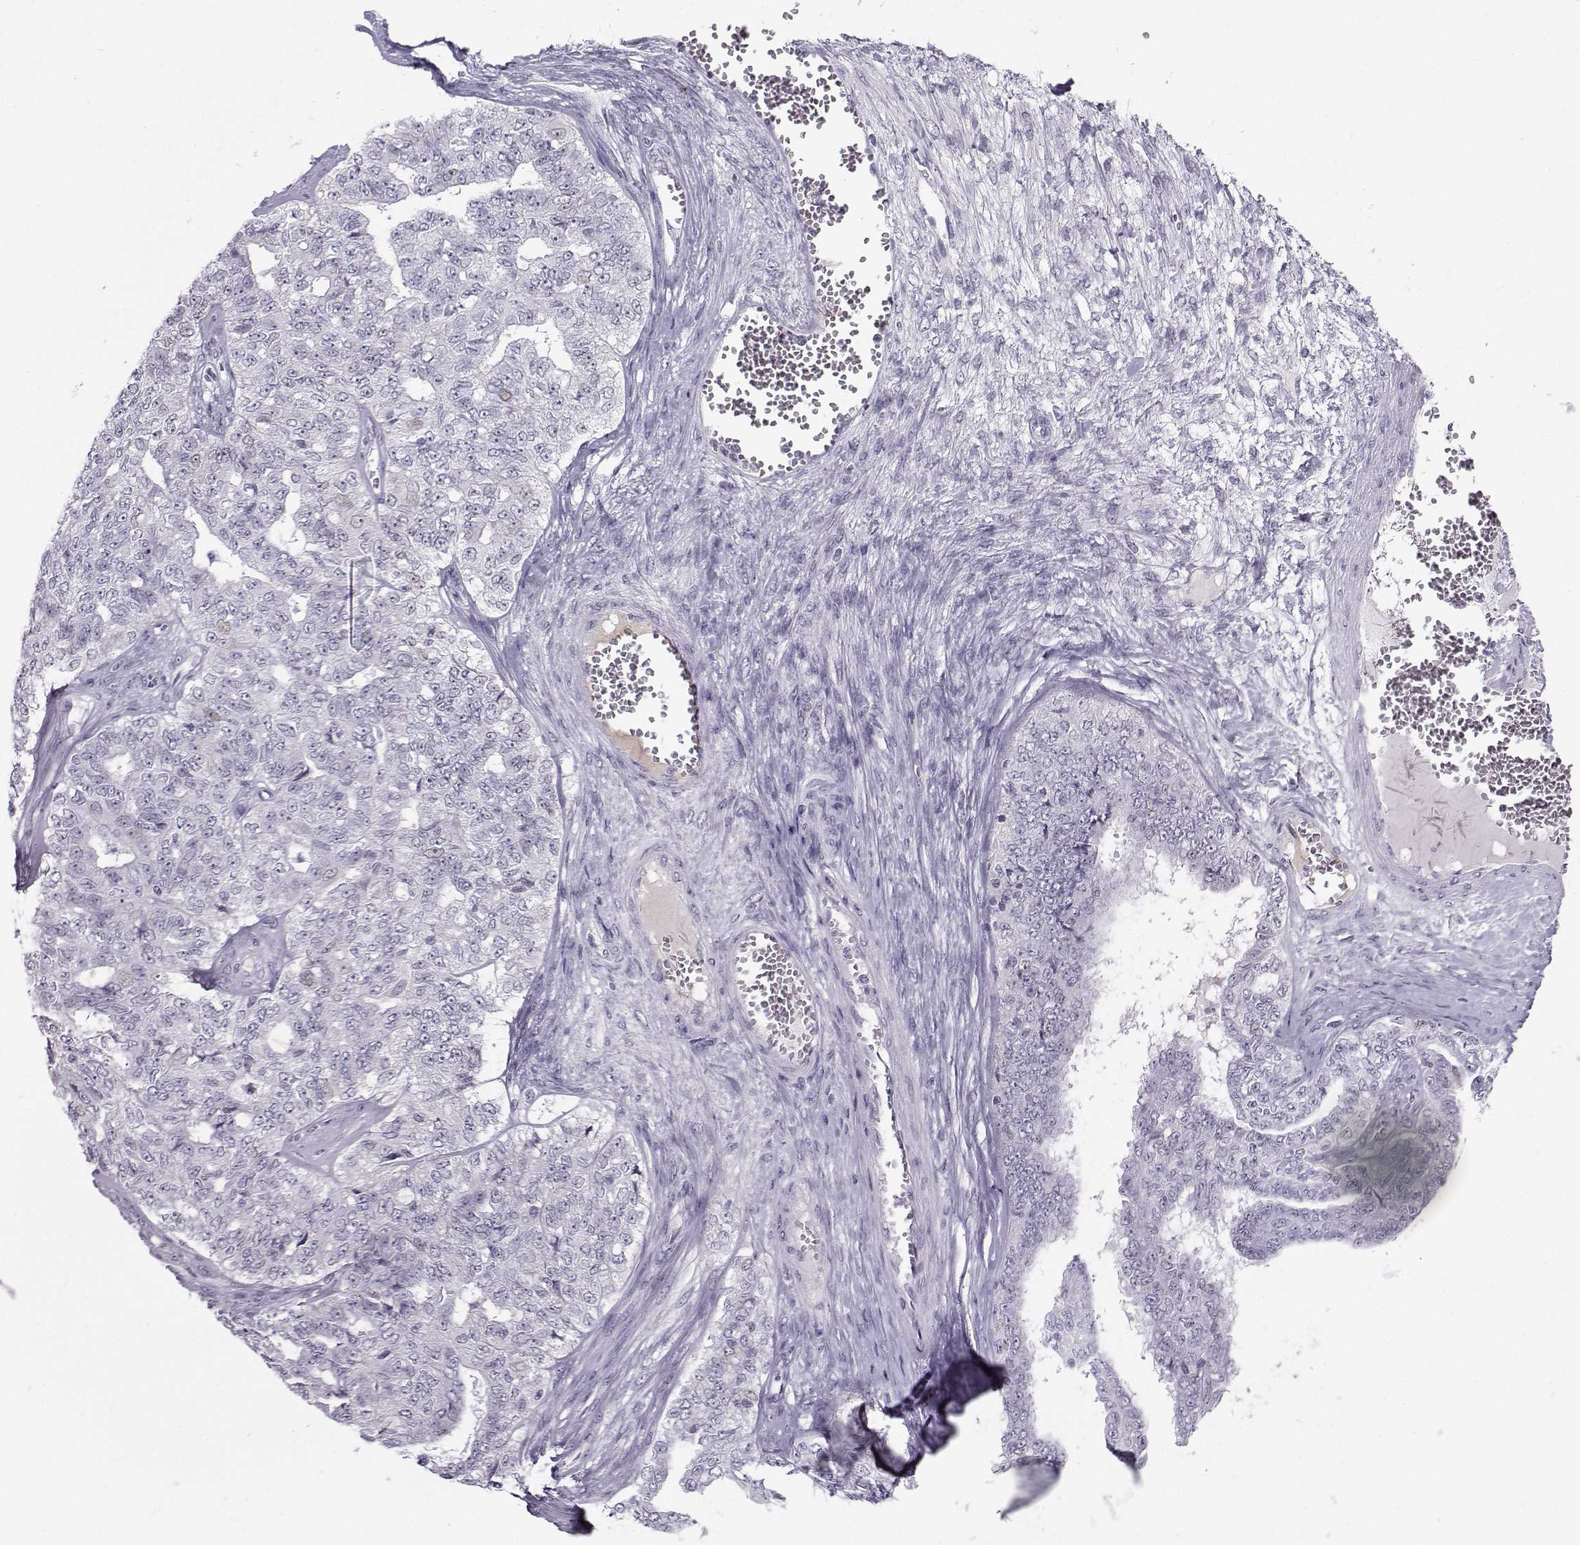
{"staining": {"intensity": "negative", "quantity": "none", "location": "none"}, "tissue": "ovarian cancer", "cell_type": "Tumor cells", "image_type": "cancer", "snomed": [{"axis": "morphology", "description": "Cystadenocarcinoma, serous, NOS"}, {"axis": "topography", "description": "Ovary"}], "caption": "Serous cystadenocarcinoma (ovarian) was stained to show a protein in brown. There is no significant positivity in tumor cells. (DAB immunohistochemistry, high magnification).", "gene": "LHX1", "patient": {"sex": "female", "age": 71}}